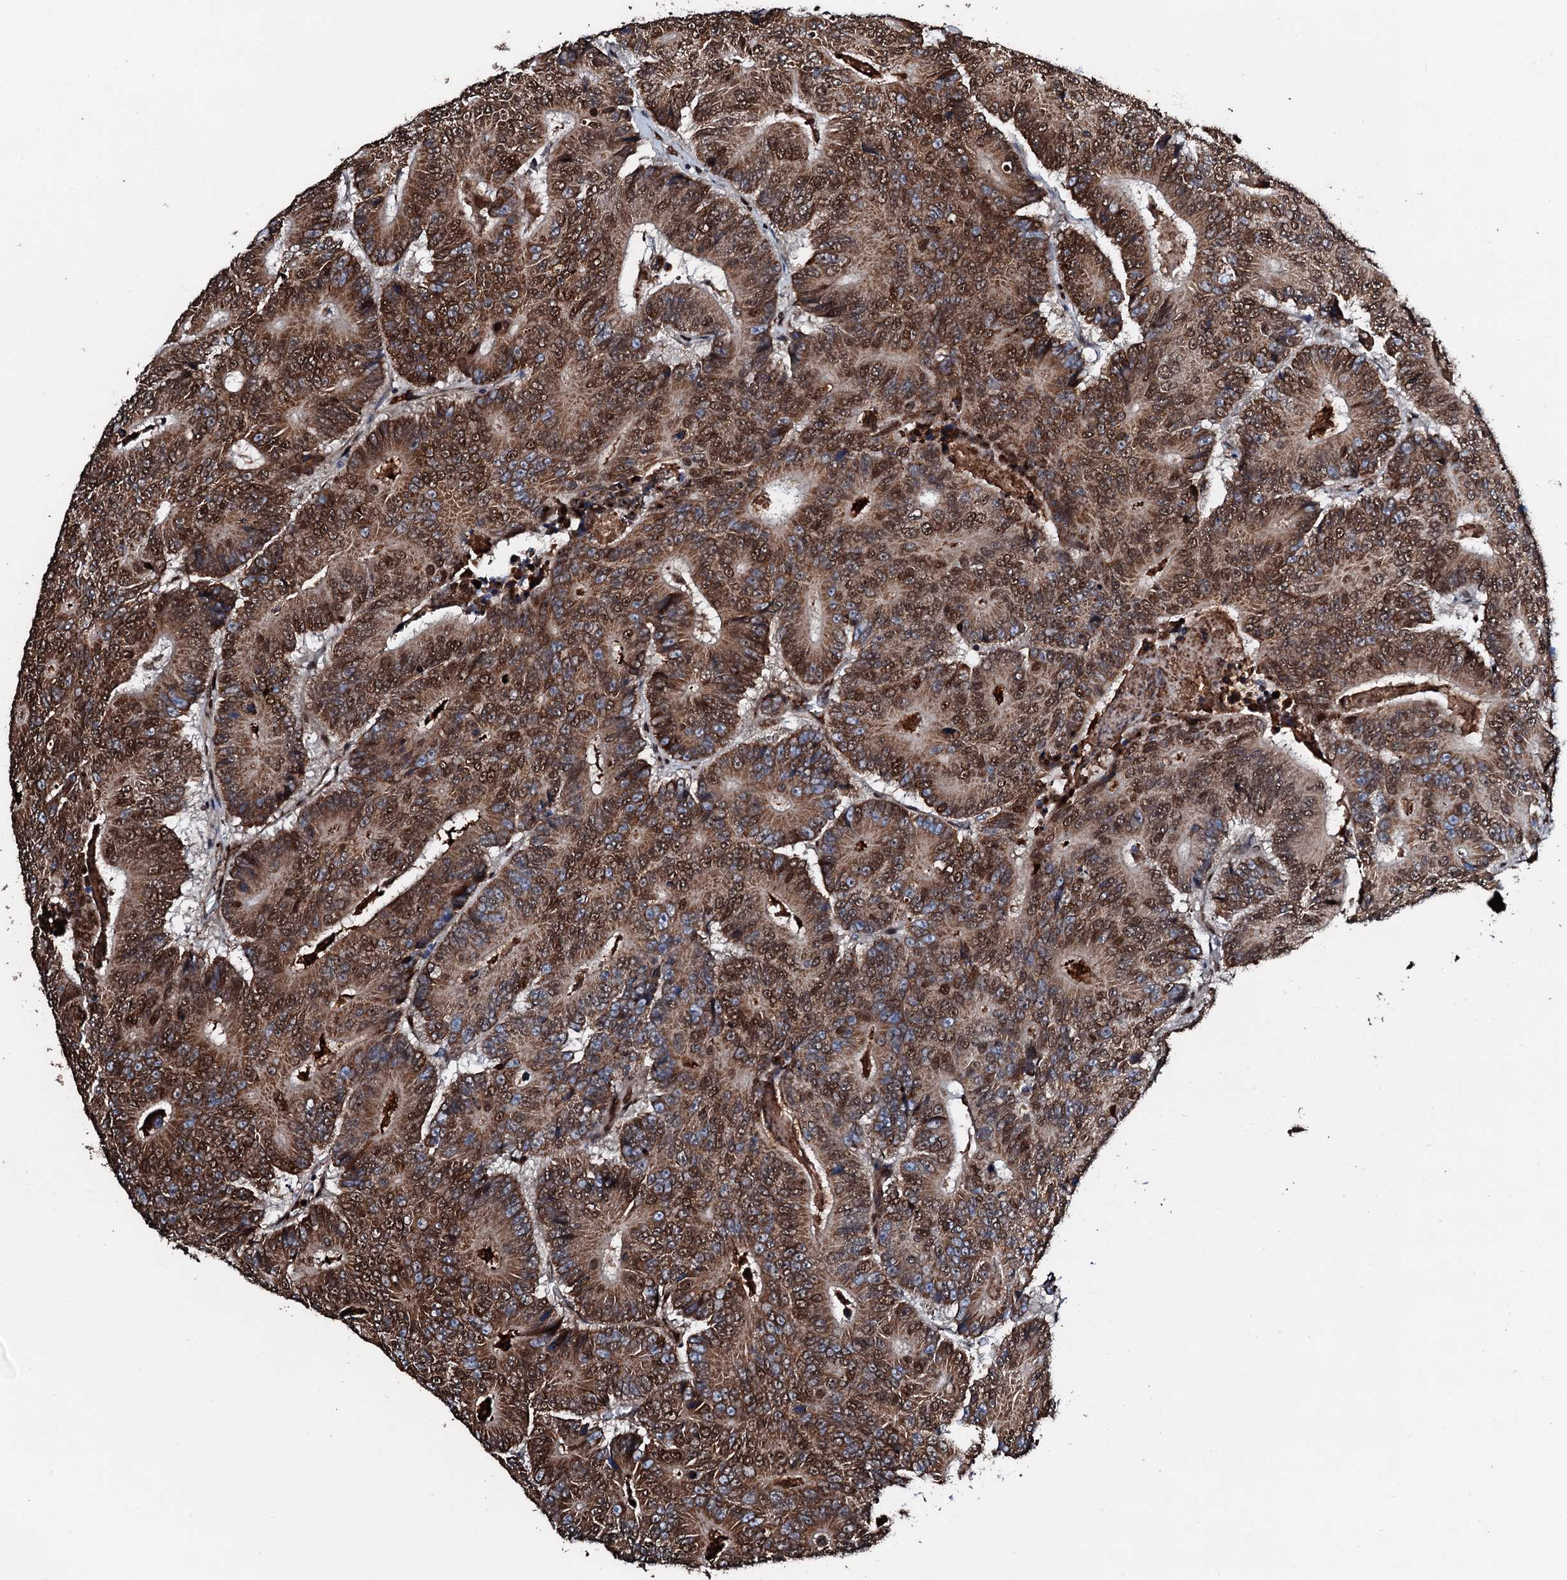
{"staining": {"intensity": "strong", "quantity": ">75%", "location": "cytoplasmic/membranous,nuclear"}, "tissue": "colorectal cancer", "cell_type": "Tumor cells", "image_type": "cancer", "snomed": [{"axis": "morphology", "description": "Adenocarcinoma, NOS"}, {"axis": "topography", "description": "Colon"}], "caption": "DAB (3,3'-diaminobenzidine) immunohistochemical staining of human colorectal cancer (adenocarcinoma) shows strong cytoplasmic/membranous and nuclear protein expression in approximately >75% of tumor cells. (Brightfield microscopy of DAB IHC at high magnification).", "gene": "KIF18A", "patient": {"sex": "male", "age": 83}}